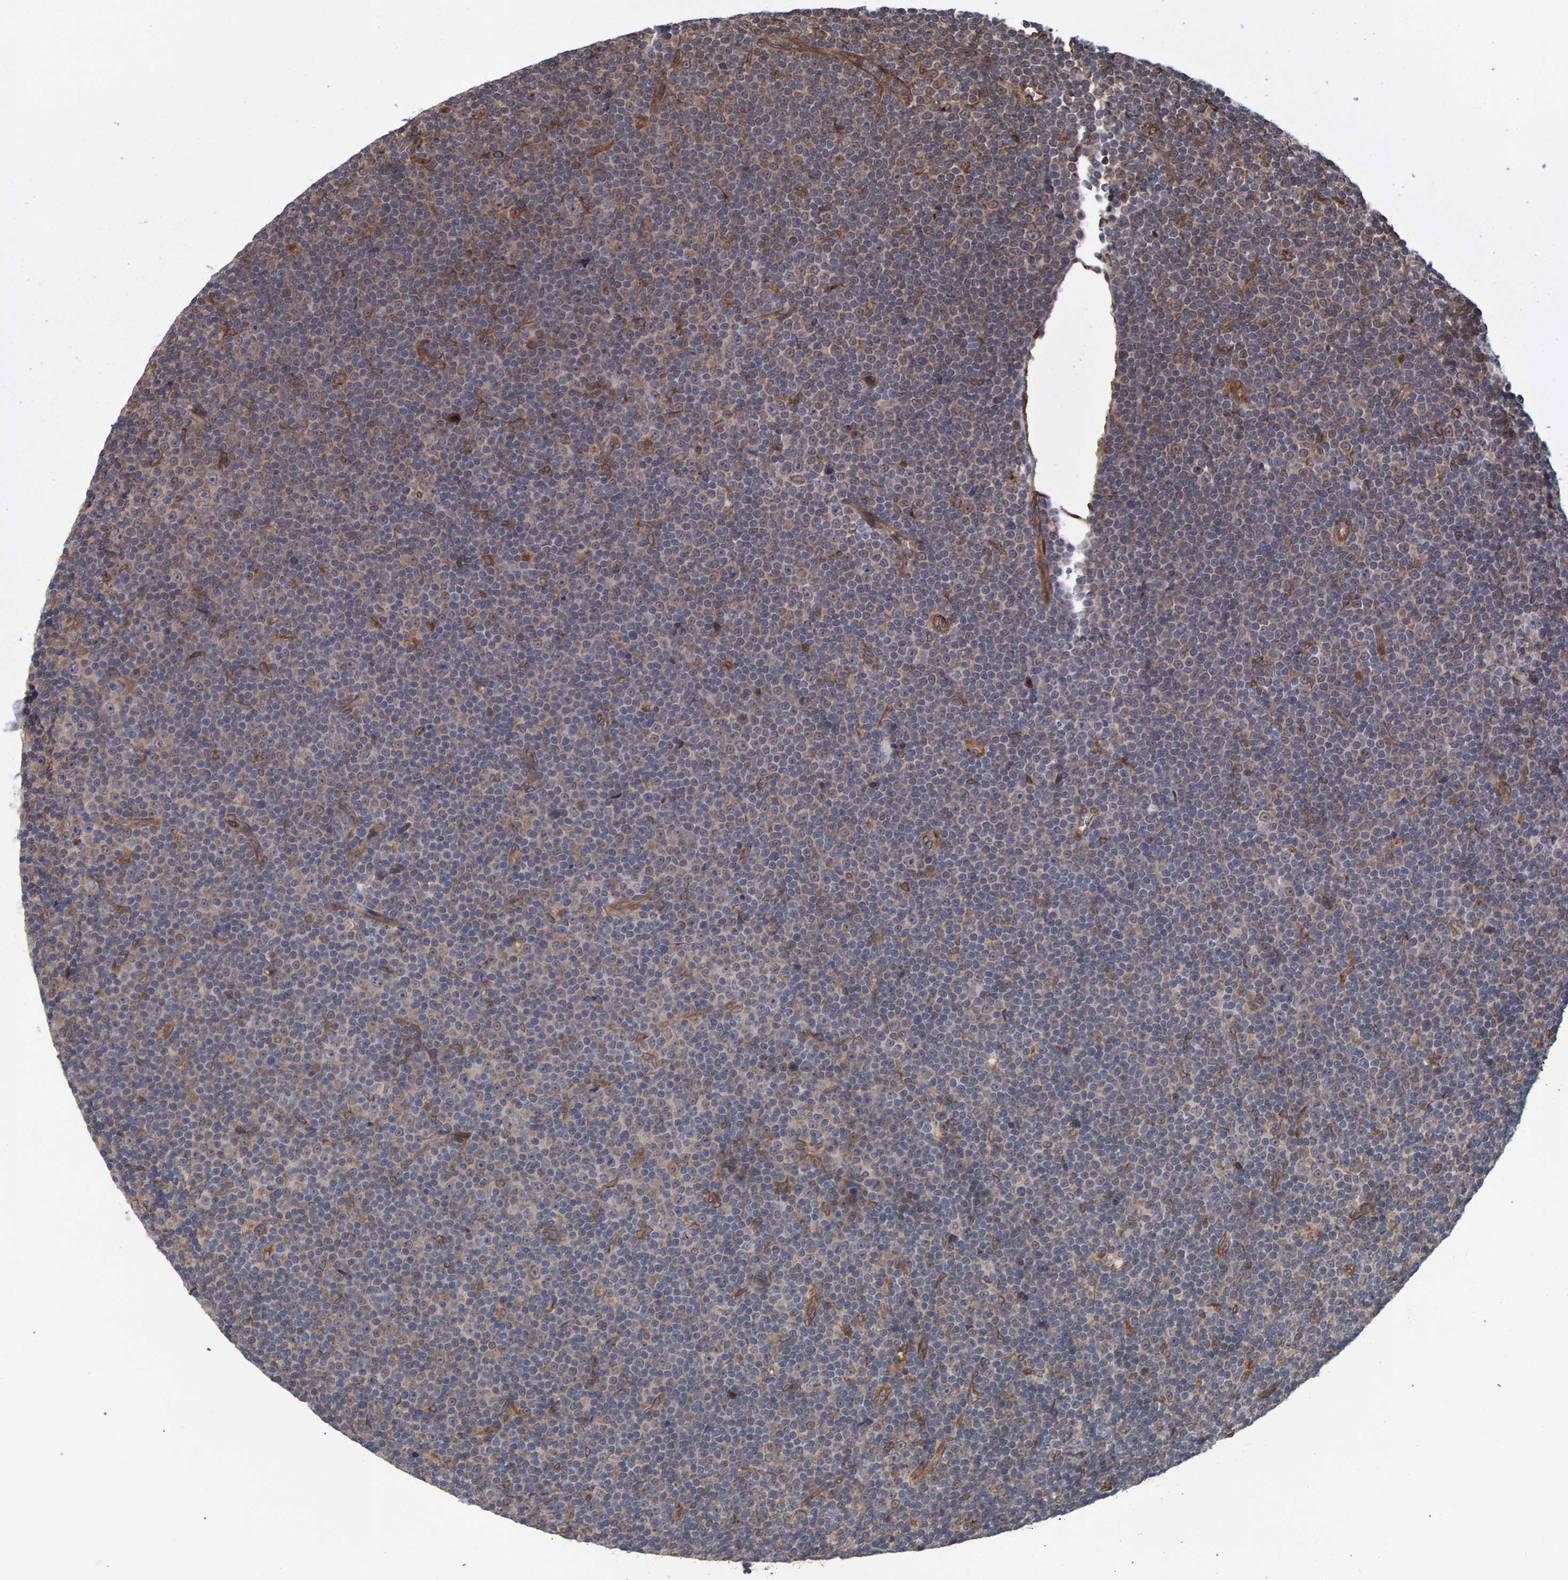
{"staining": {"intensity": "weak", "quantity": "<25%", "location": "cytoplasmic/membranous"}, "tissue": "lymphoma", "cell_type": "Tumor cells", "image_type": "cancer", "snomed": [{"axis": "morphology", "description": "Malignant lymphoma, non-Hodgkin's type, Low grade"}, {"axis": "topography", "description": "Lymph node"}], "caption": "An image of malignant lymphoma, non-Hodgkin's type (low-grade) stained for a protein exhibits no brown staining in tumor cells.", "gene": "FAM117A", "patient": {"sex": "female", "age": 67}}